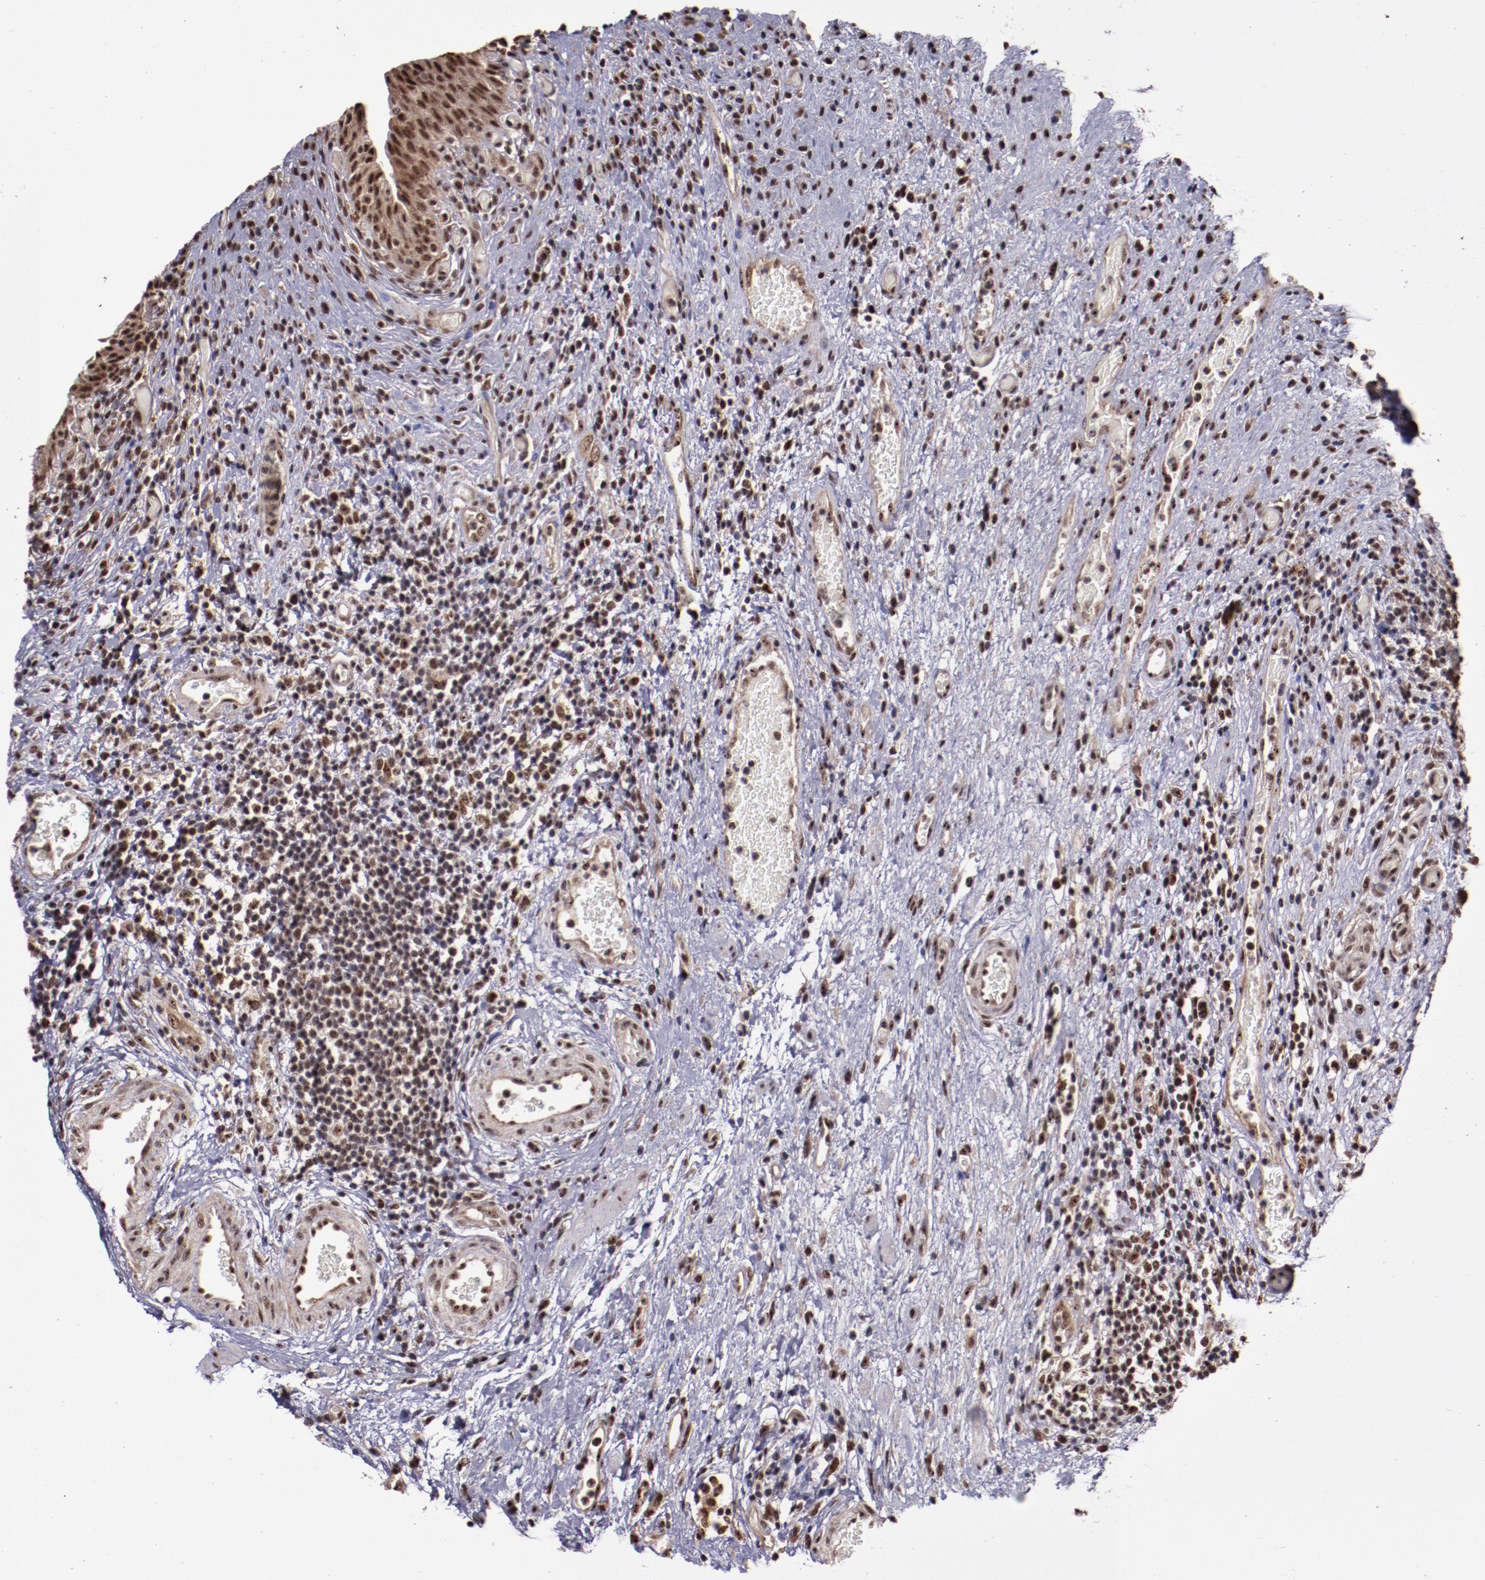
{"staining": {"intensity": "moderate", "quantity": ">75%", "location": "cytoplasmic/membranous,nuclear"}, "tissue": "urinary bladder", "cell_type": "Urothelial cells", "image_type": "normal", "snomed": [{"axis": "morphology", "description": "Normal tissue, NOS"}, {"axis": "morphology", "description": "Urothelial carcinoma, High grade"}, {"axis": "topography", "description": "Urinary bladder"}], "caption": "This image demonstrates unremarkable urinary bladder stained with immunohistochemistry to label a protein in brown. The cytoplasmic/membranous,nuclear of urothelial cells show moderate positivity for the protein. Nuclei are counter-stained blue.", "gene": "CECR2", "patient": {"sex": "male", "age": 51}}